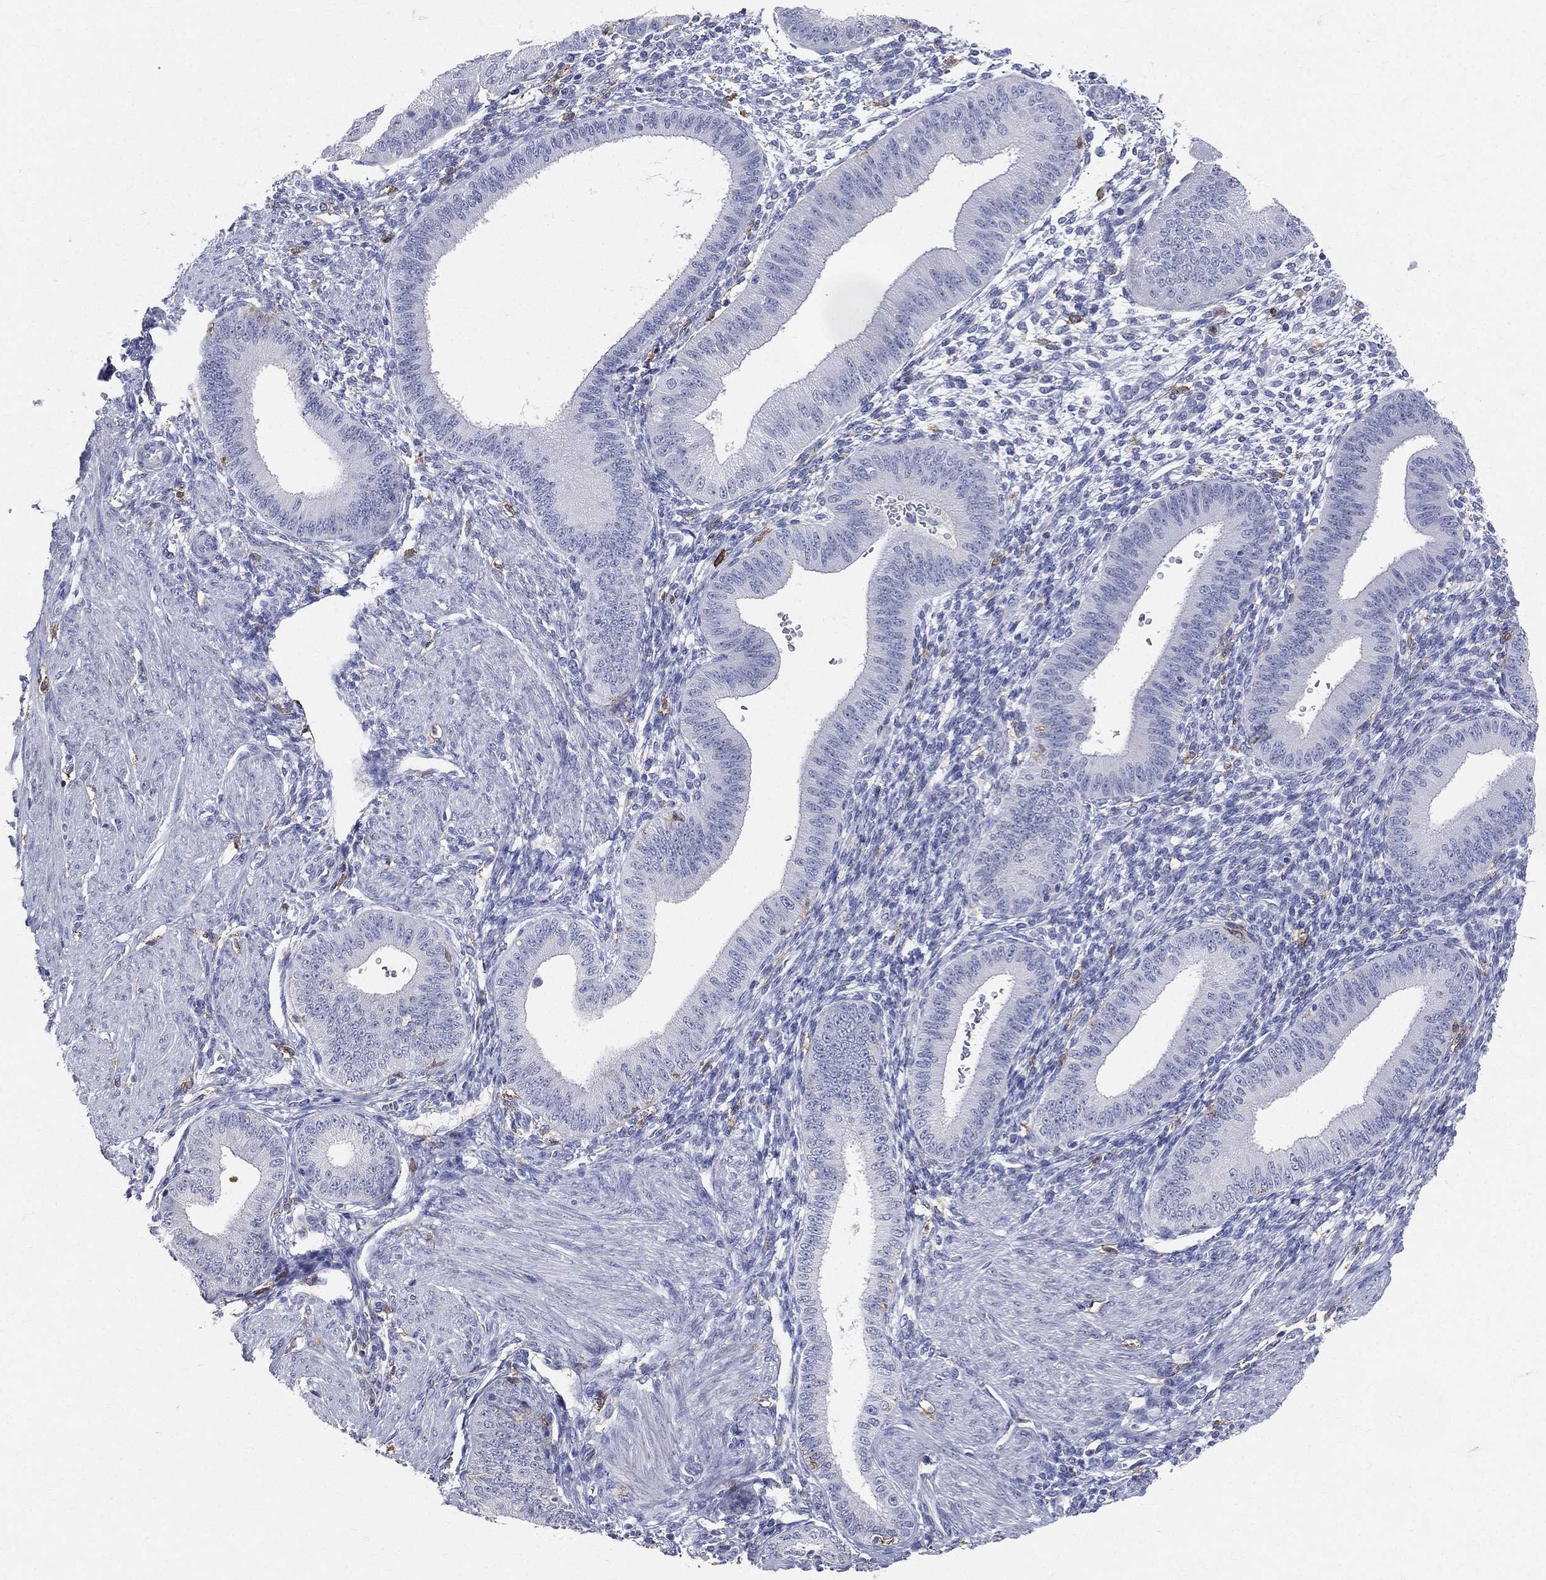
{"staining": {"intensity": "negative", "quantity": "none", "location": "none"}, "tissue": "endometrium", "cell_type": "Cells in endometrial stroma", "image_type": "normal", "snomed": [{"axis": "morphology", "description": "Normal tissue, NOS"}, {"axis": "topography", "description": "Endometrium"}], "caption": "The immunohistochemistry (IHC) image has no significant positivity in cells in endometrial stroma of endometrium.", "gene": "CD33", "patient": {"sex": "female", "age": 39}}